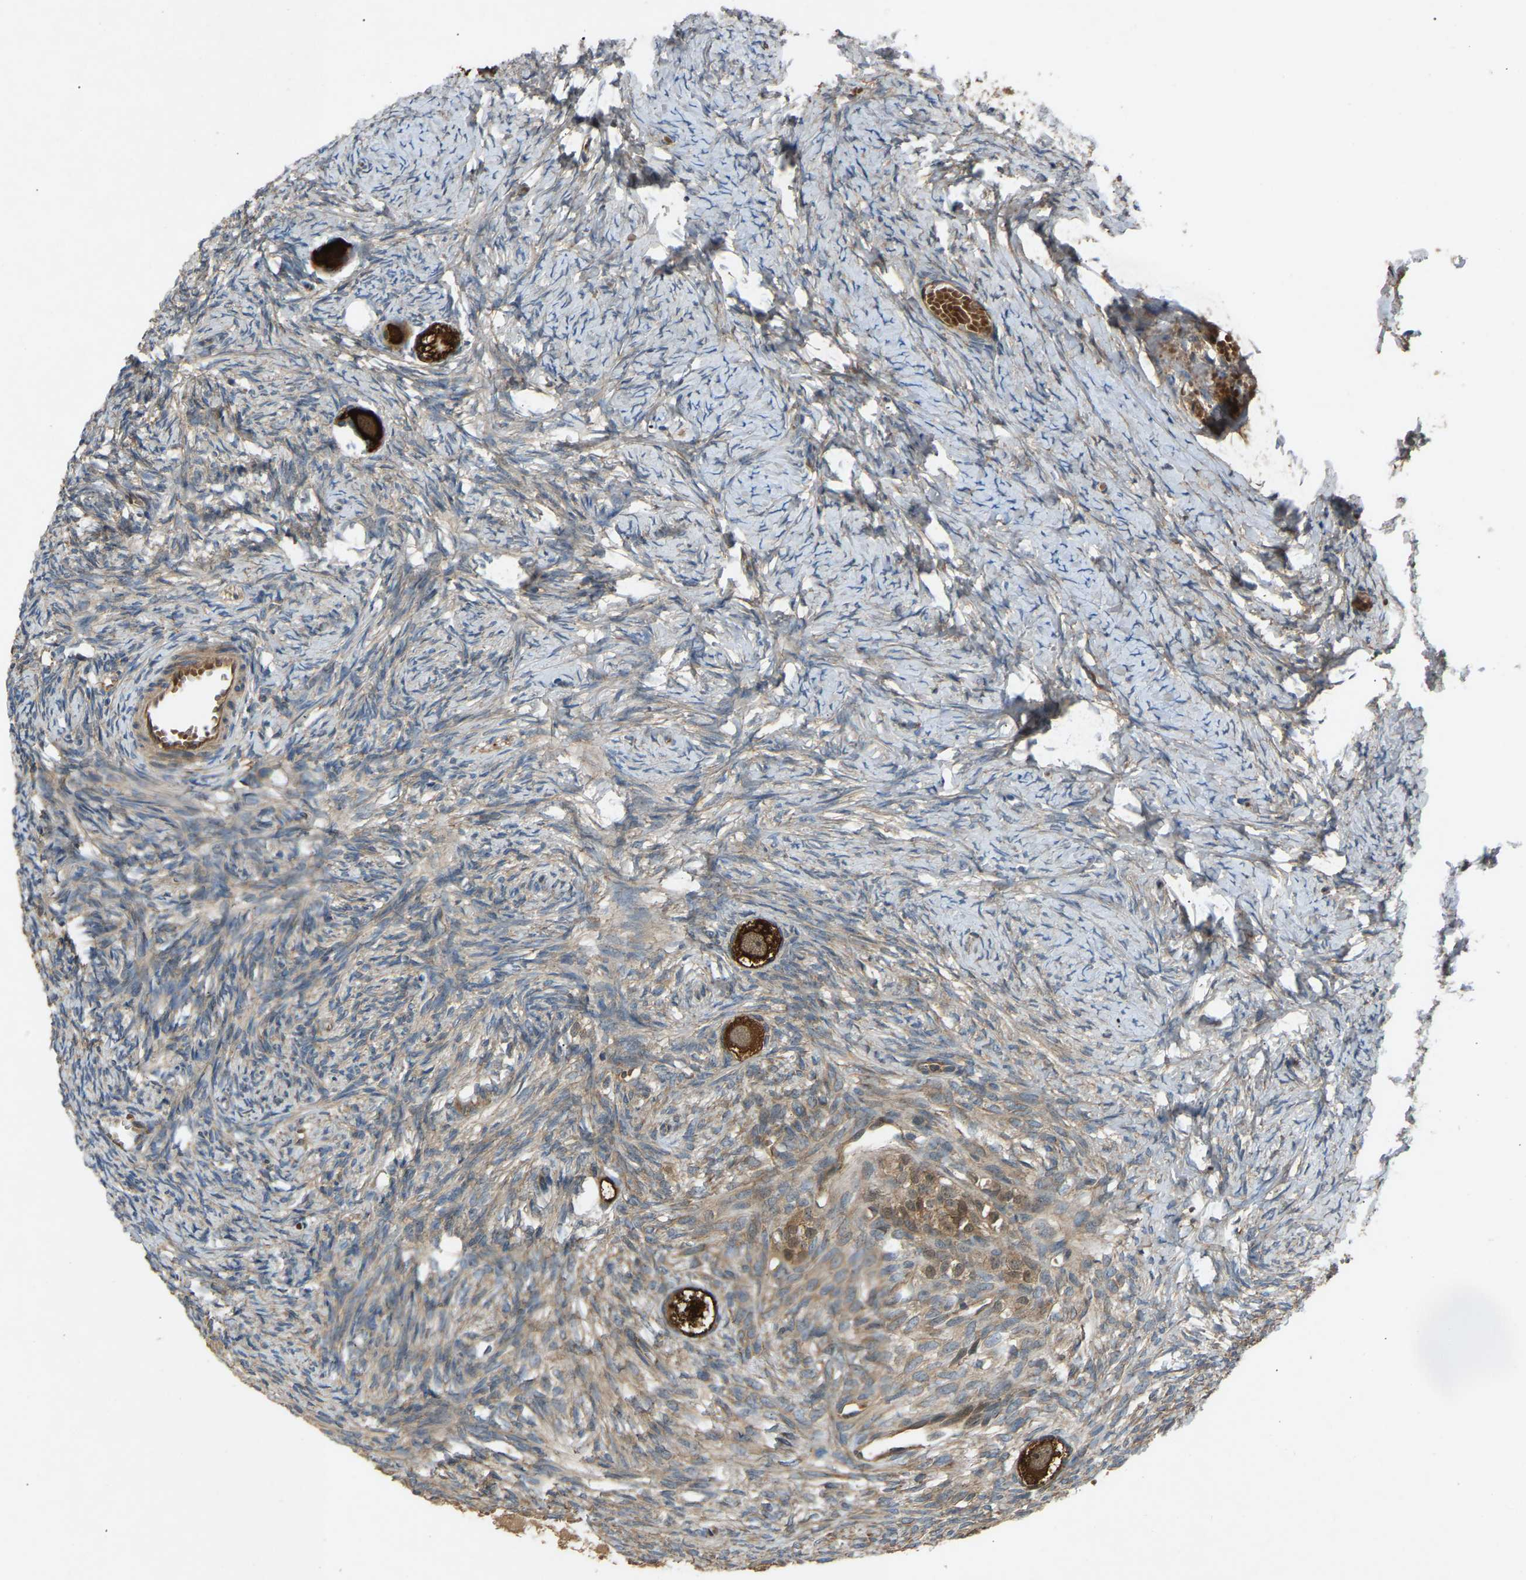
{"staining": {"intensity": "strong", "quantity": ">75%", "location": "cytoplasmic/membranous"}, "tissue": "ovary", "cell_type": "Follicle cells", "image_type": "normal", "snomed": [{"axis": "morphology", "description": "Normal tissue, NOS"}, {"axis": "topography", "description": "Ovary"}], "caption": "DAB (3,3'-diaminobenzidine) immunohistochemical staining of unremarkable human ovary reveals strong cytoplasmic/membranous protein expression in about >75% of follicle cells.", "gene": "GAS2L1", "patient": {"sex": "female", "age": 27}}